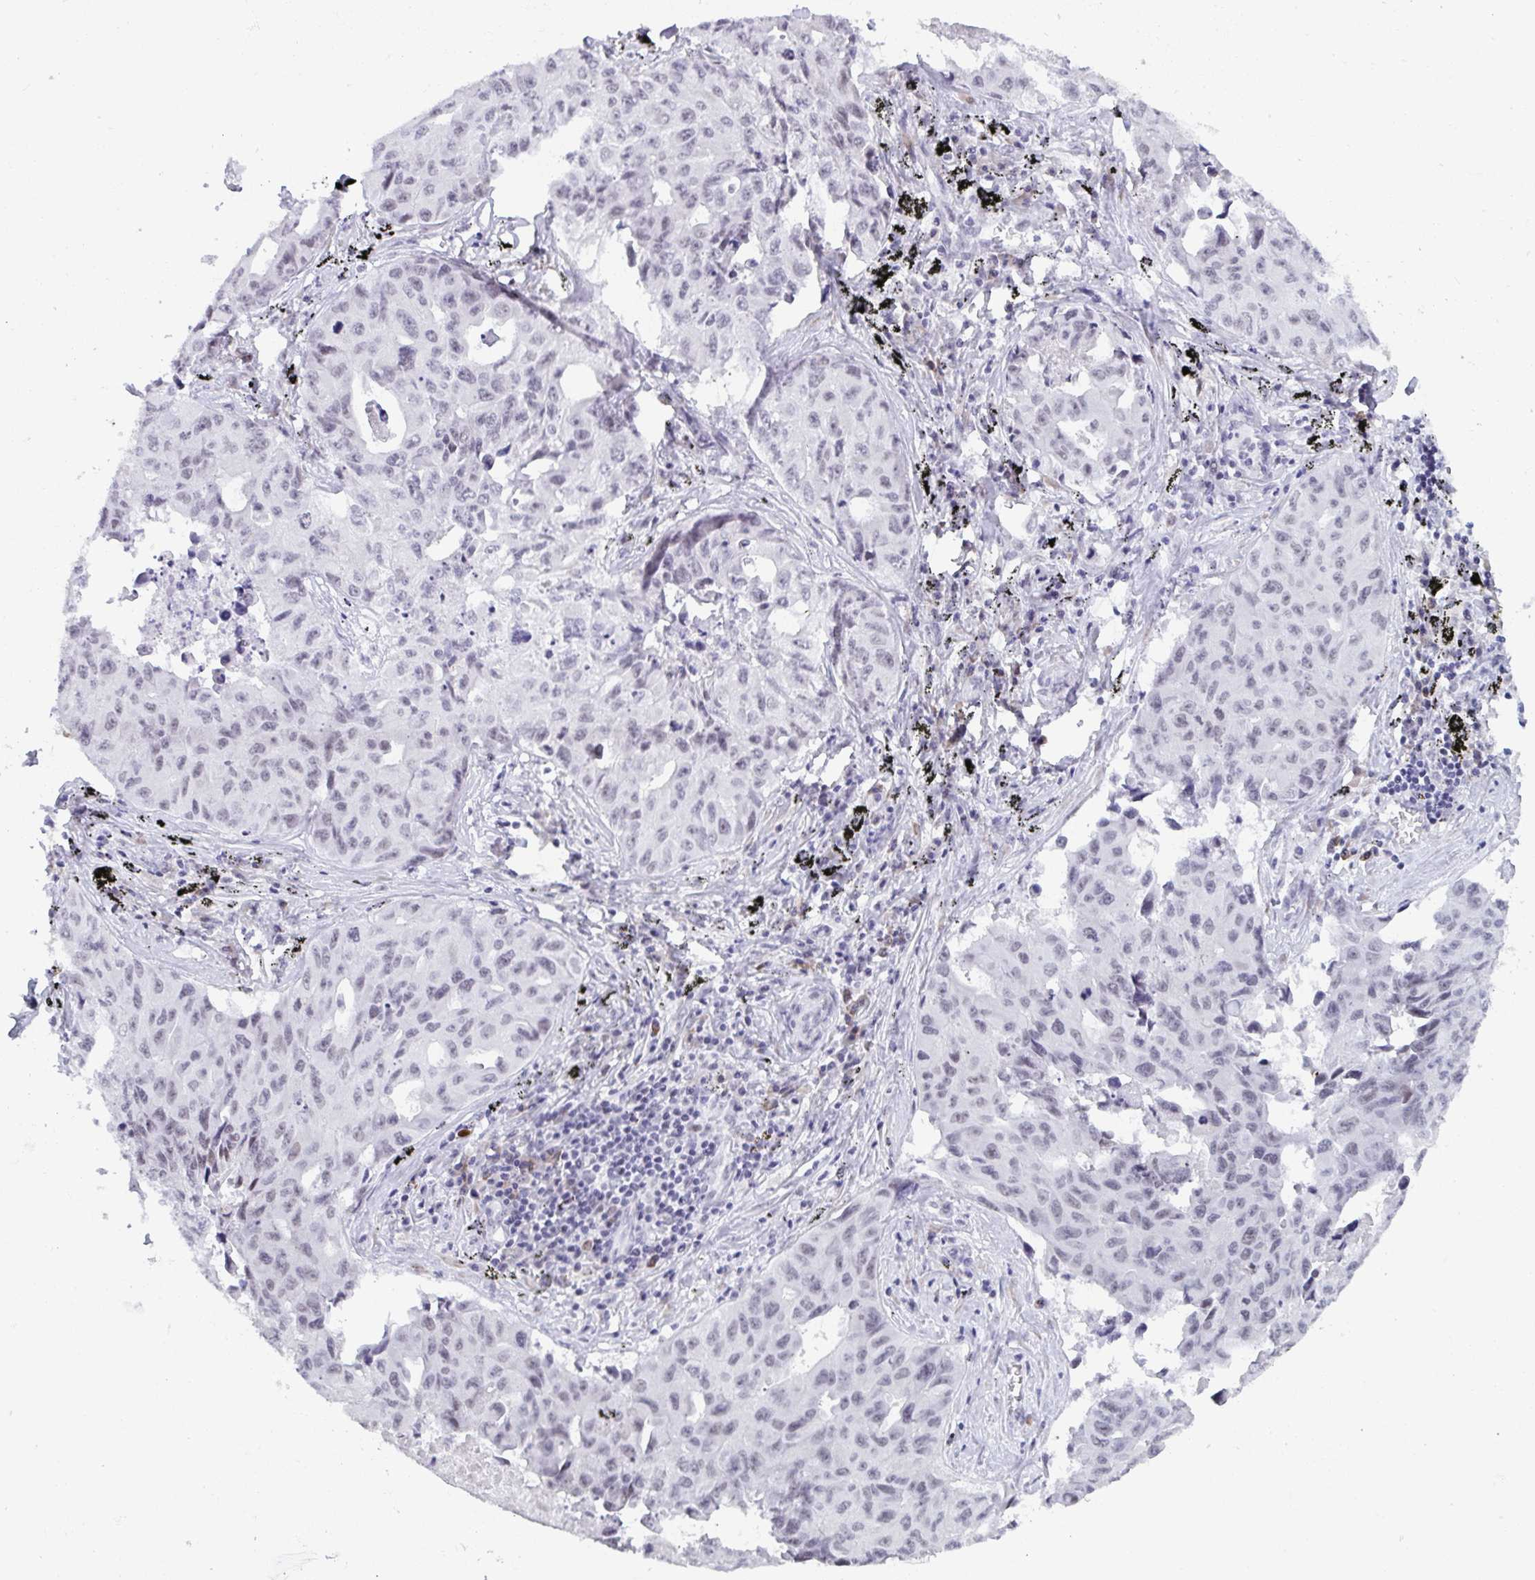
{"staining": {"intensity": "weak", "quantity": "<25%", "location": "nuclear"}, "tissue": "lung cancer", "cell_type": "Tumor cells", "image_type": "cancer", "snomed": [{"axis": "morphology", "description": "Adenocarcinoma, NOS"}, {"axis": "topography", "description": "Lymph node"}, {"axis": "topography", "description": "Lung"}], "caption": "IHC micrograph of lung cancer (adenocarcinoma) stained for a protein (brown), which reveals no positivity in tumor cells.", "gene": "WDR72", "patient": {"sex": "male", "age": 64}}